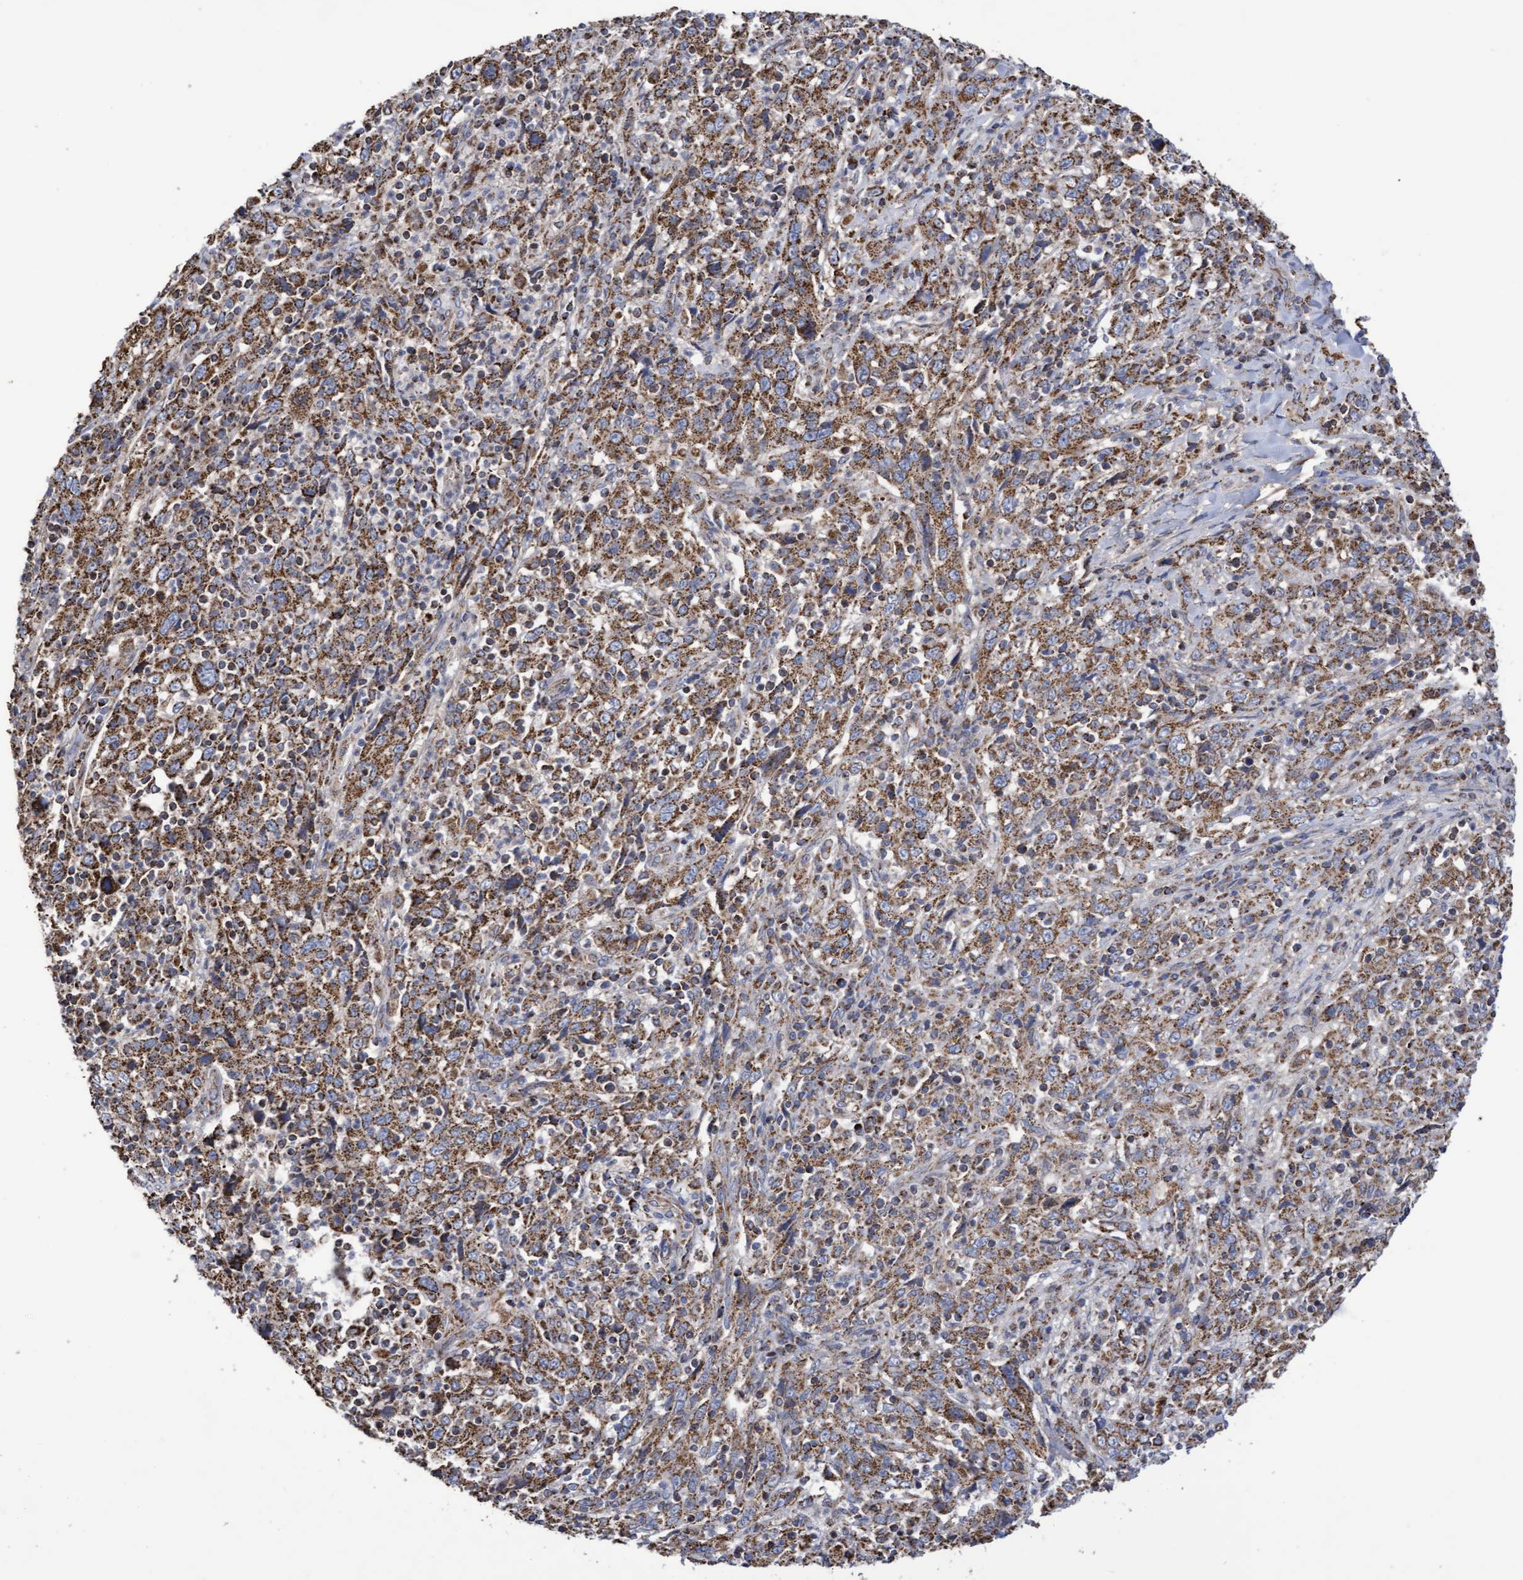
{"staining": {"intensity": "moderate", "quantity": ">75%", "location": "cytoplasmic/membranous"}, "tissue": "cervical cancer", "cell_type": "Tumor cells", "image_type": "cancer", "snomed": [{"axis": "morphology", "description": "Squamous cell carcinoma, NOS"}, {"axis": "topography", "description": "Cervix"}], "caption": "Immunohistochemistry of squamous cell carcinoma (cervical) exhibits medium levels of moderate cytoplasmic/membranous staining in about >75% of tumor cells.", "gene": "COBL", "patient": {"sex": "female", "age": 46}}